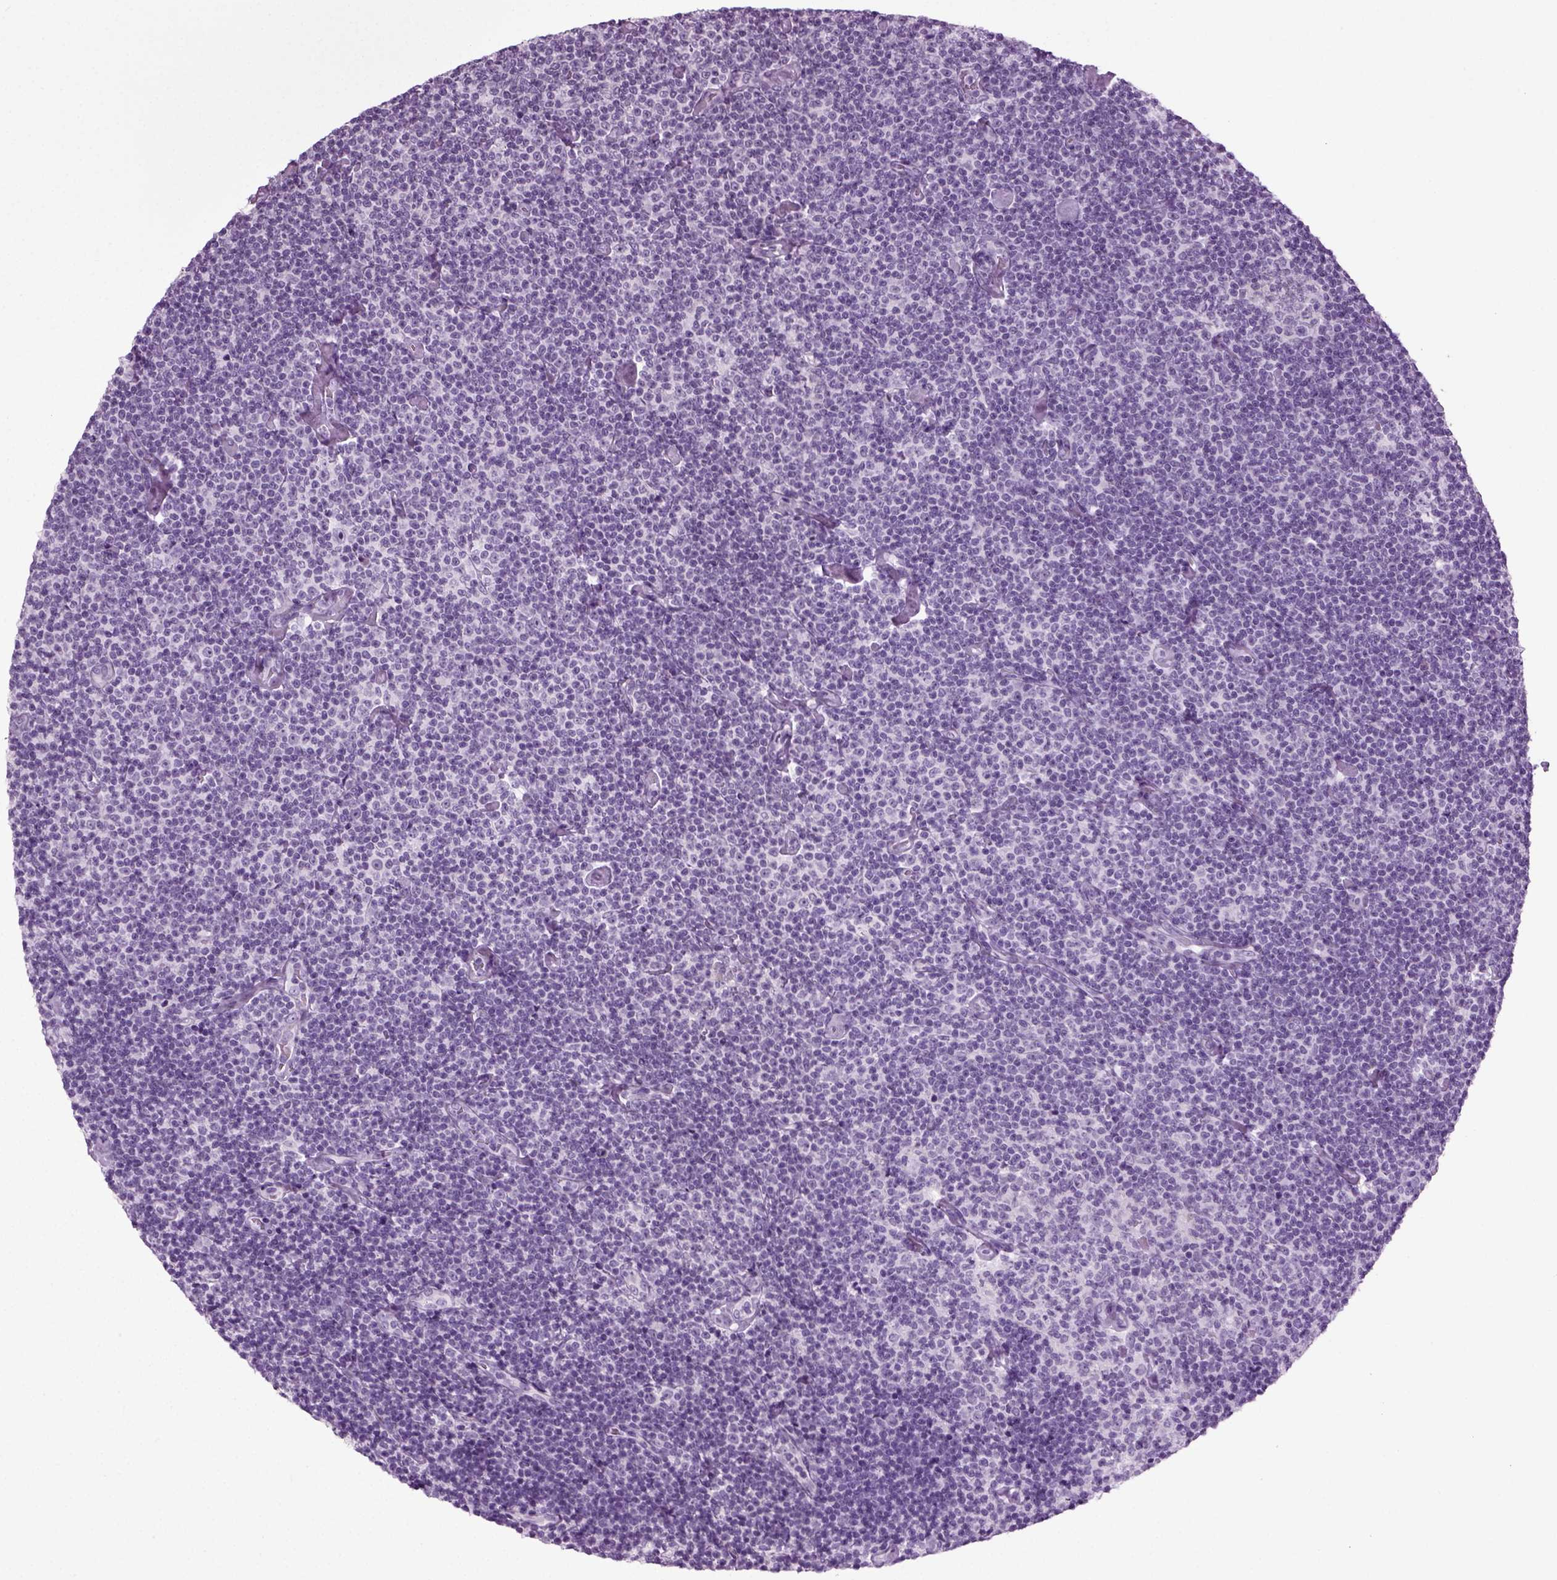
{"staining": {"intensity": "negative", "quantity": "none", "location": "none"}, "tissue": "lymphoma", "cell_type": "Tumor cells", "image_type": "cancer", "snomed": [{"axis": "morphology", "description": "Malignant lymphoma, non-Hodgkin's type, Low grade"}, {"axis": "topography", "description": "Lymph node"}], "caption": "Protein analysis of malignant lymphoma, non-Hodgkin's type (low-grade) exhibits no significant expression in tumor cells.", "gene": "PRLH", "patient": {"sex": "male", "age": 81}}